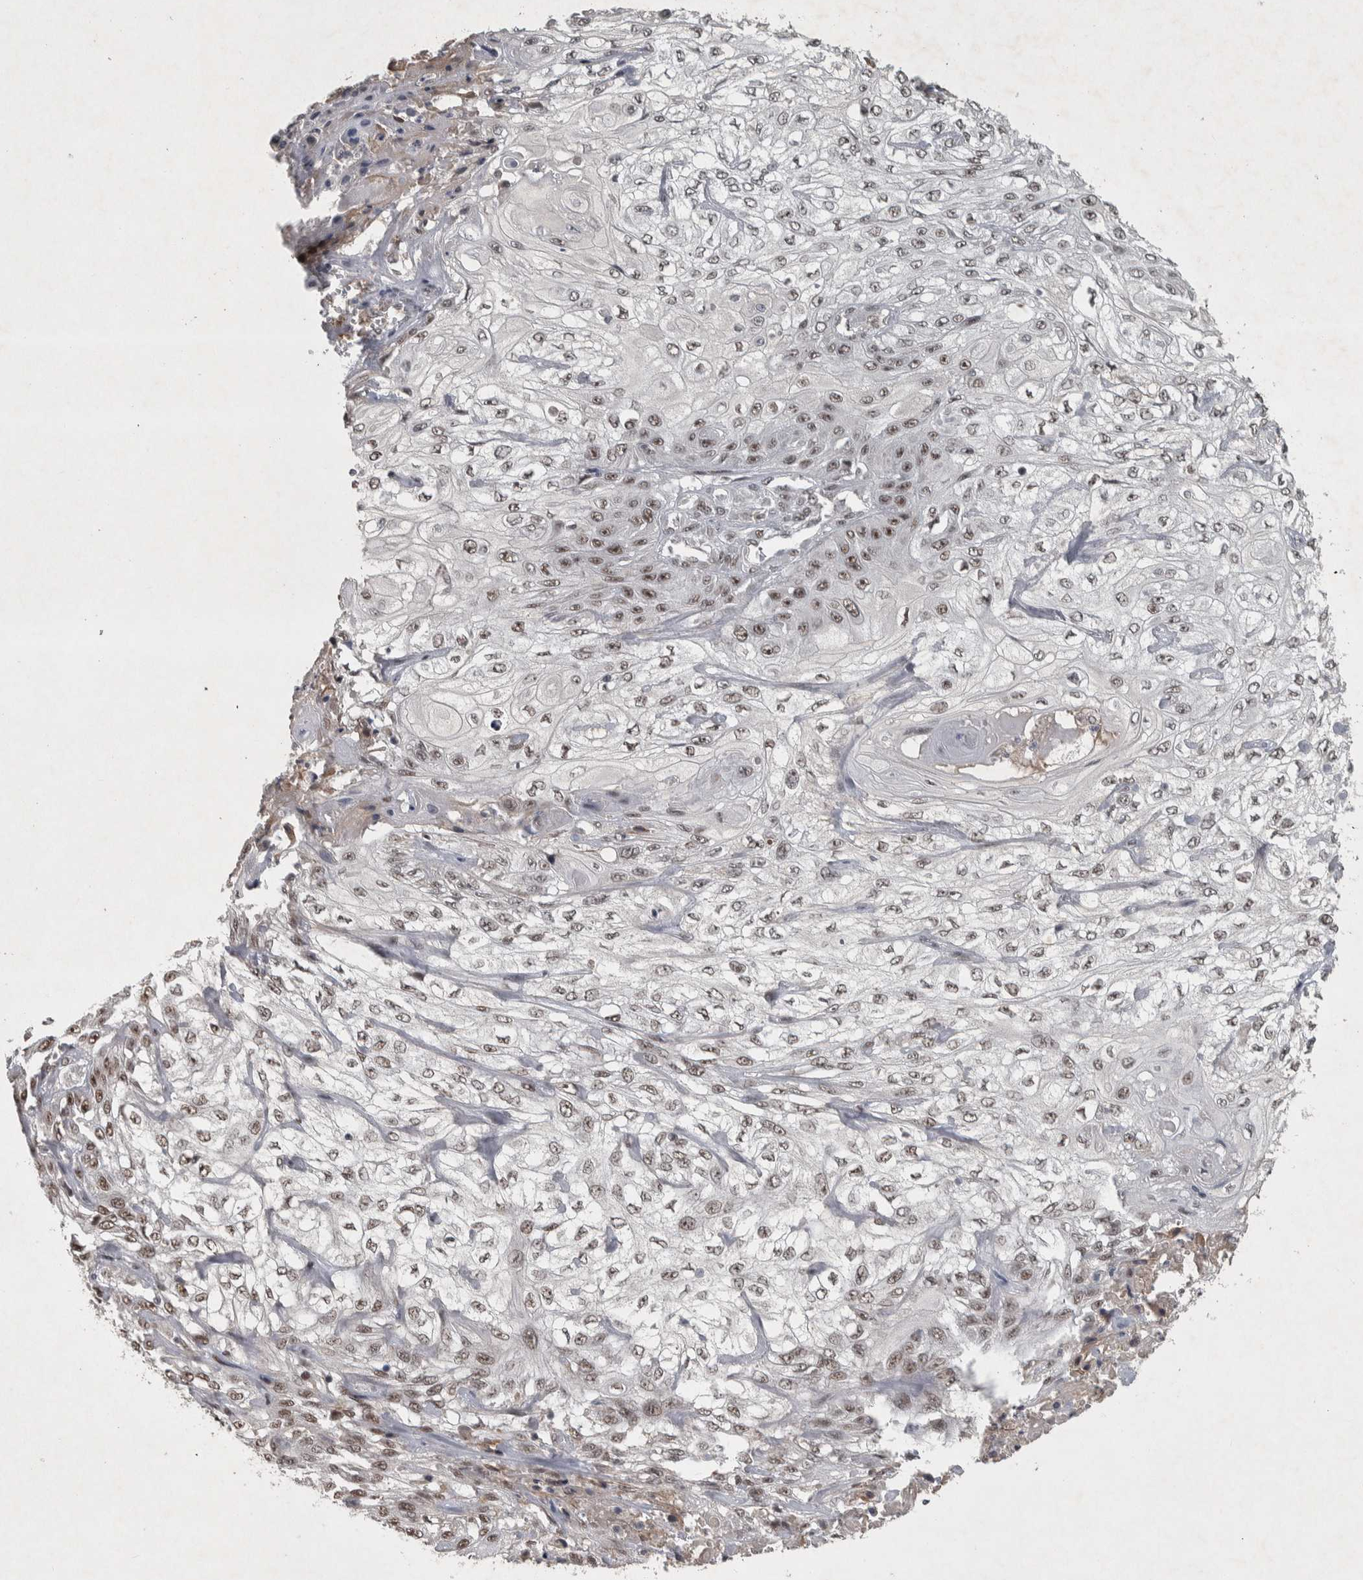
{"staining": {"intensity": "moderate", "quantity": ">75%", "location": "nuclear"}, "tissue": "skin cancer", "cell_type": "Tumor cells", "image_type": "cancer", "snomed": [{"axis": "morphology", "description": "Squamous cell carcinoma, NOS"}, {"axis": "morphology", "description": "Squamous cell carcinoma, metastatic, NOS"}, {"axis": "topography", "description": "Skin"}, {"axis": "topography", "description": "Lymph node"}], "caption": "Immunohistochemical staining of metastatic squamous cell carcinoma (skin) reveals medium levels of moderate nuclear protein staining in about >75% of tumor cells.", "gene": "DDX42", "patient": {"sex": "male", "age": 75}}